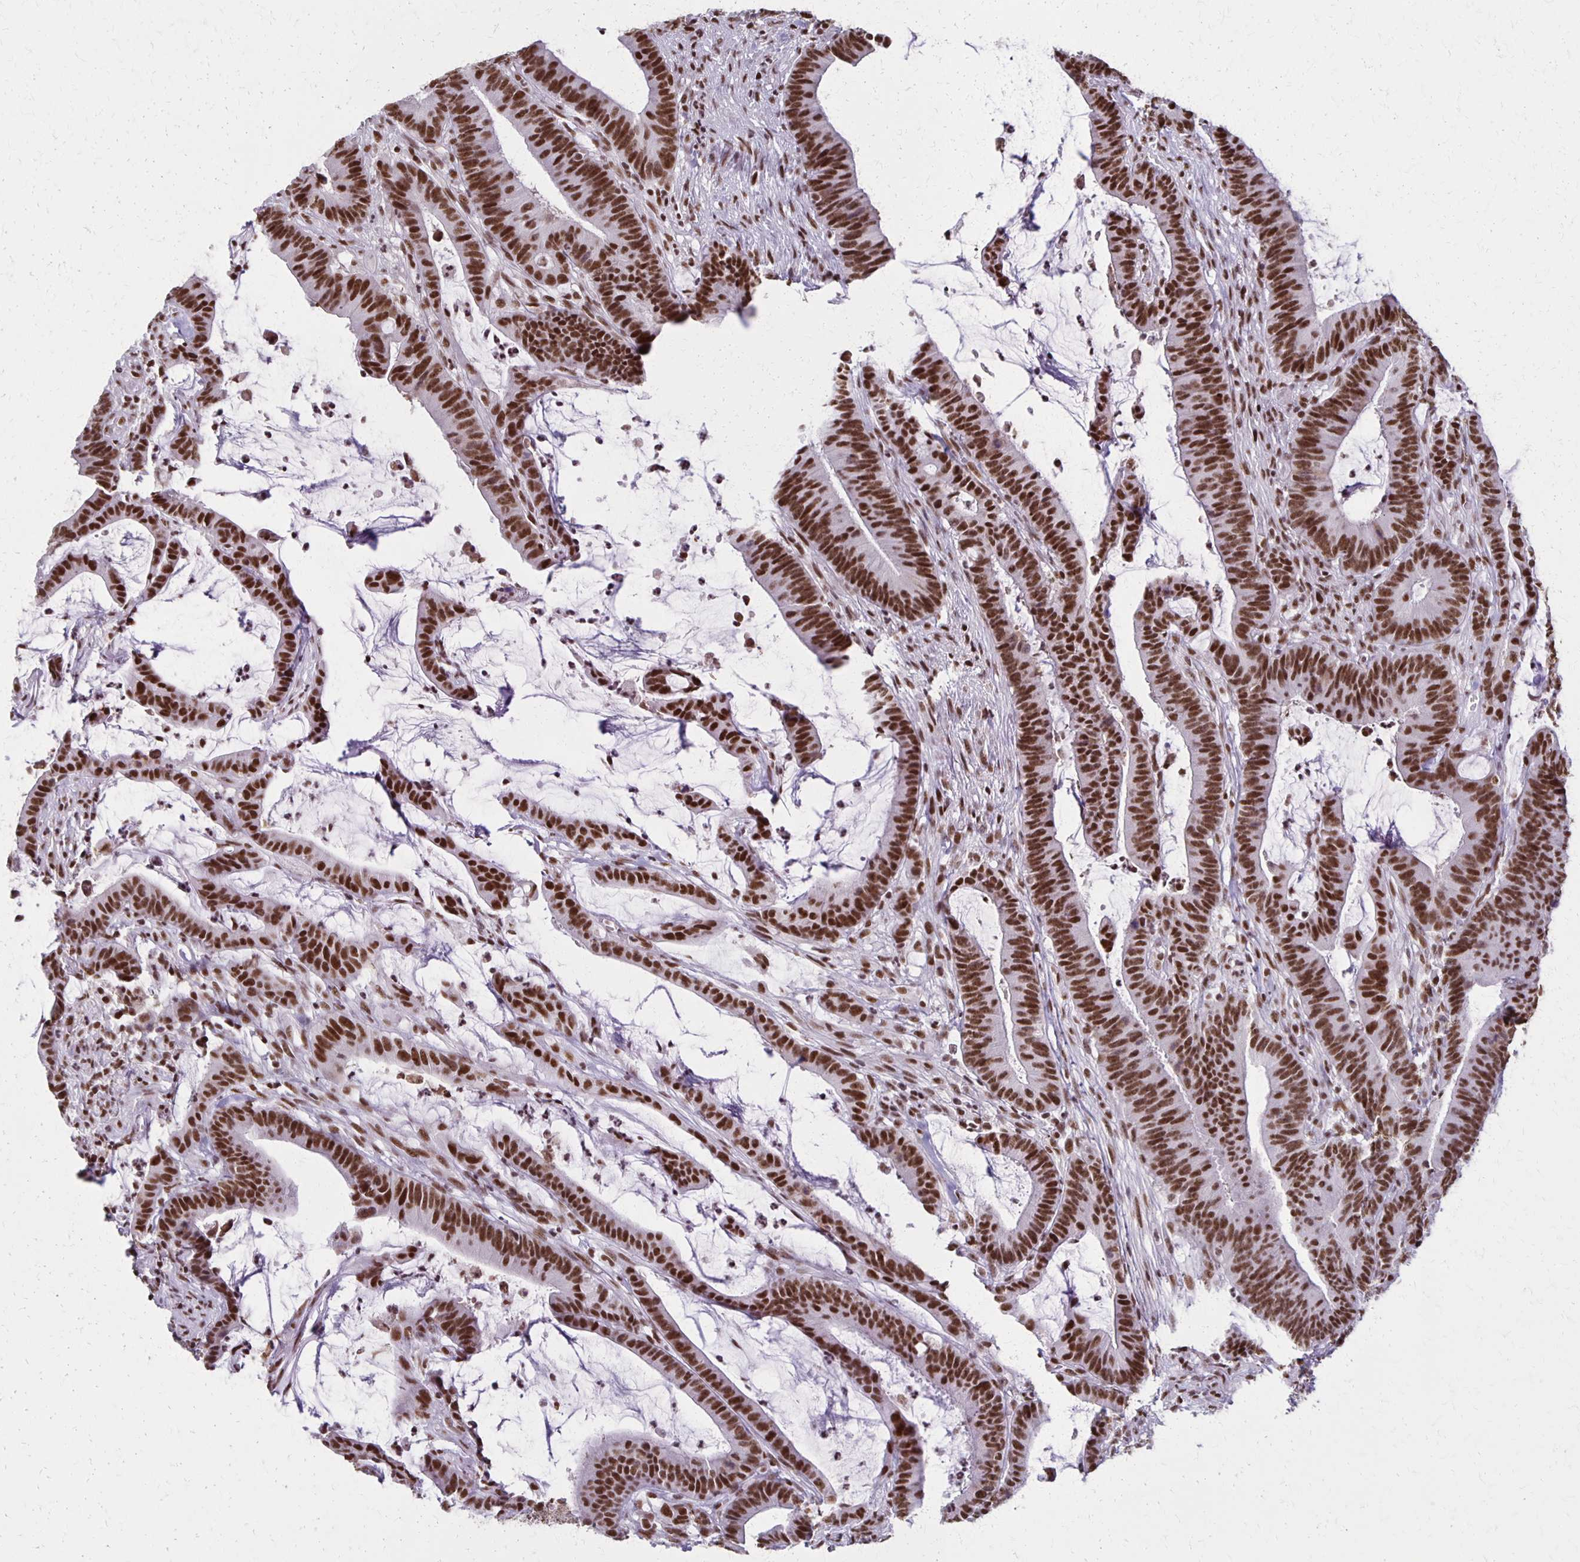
{"staining": {"intensity": "strong", "quantity": ">75%", "location": "nuclear"}, "tissue": "colorectal cancer", "cell_type": "Tumor cells", "image_type": "cancer", "snomed": [{"axis": "morphology", "description": "Adenocarcinoma, NOS"}, {"axis": "topography", "description": "Colon"}], "caption": "IHC (DAB) staining of human colorectal cancer reveals strong nuclear protein staining in approximately >75% of tumor cells.", "gene": "XRCC6", "patient": {"sex": "female", "age": 78}}